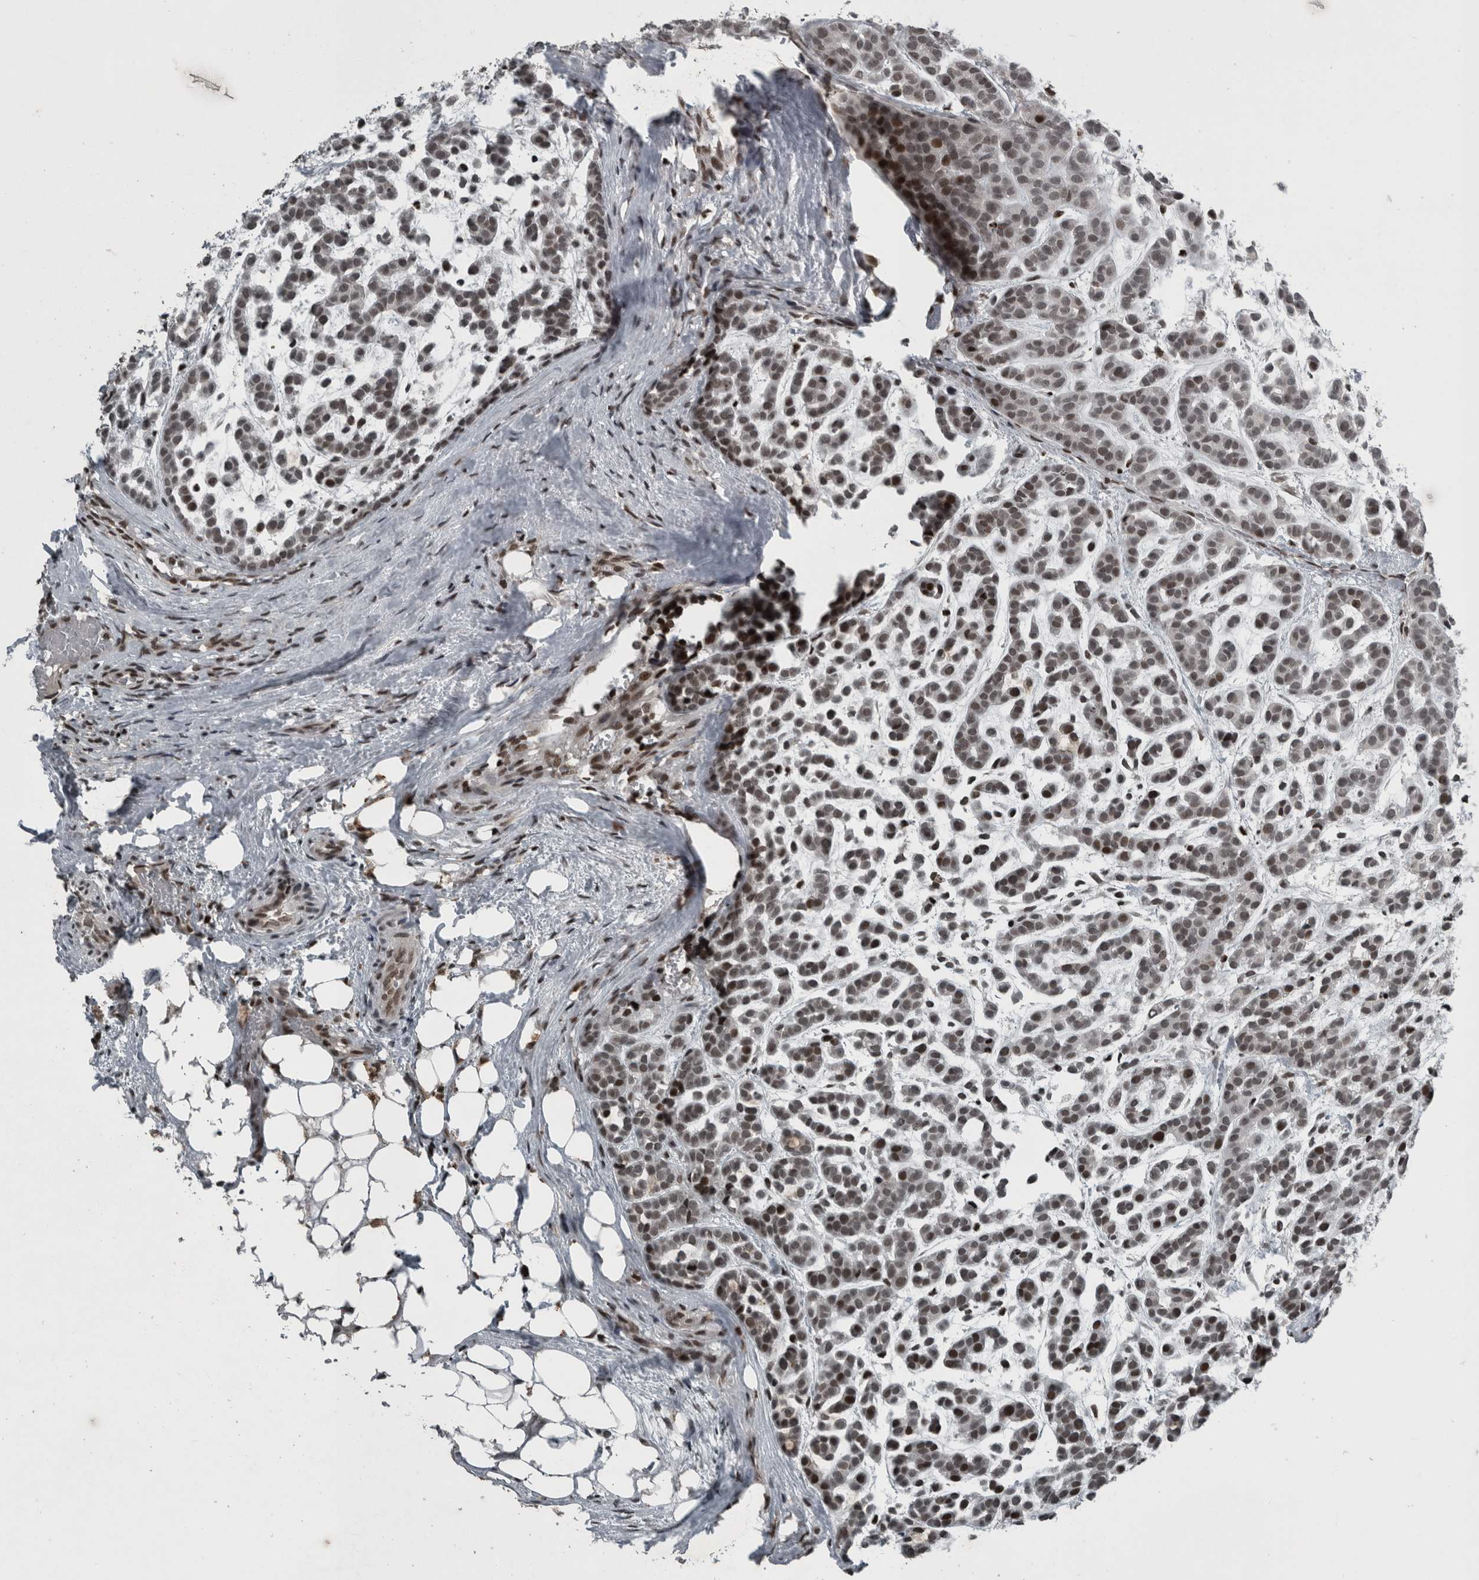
{"staining": {"intensity": "moderate", "quantity": ">75%", "location": "nuclear"}, "tissue": "head and neck cancer", "cell_type": "Tumor cells", "image_type": "cancer", "snomed": [{"axis": "morphology", "description": "Adenocarcinoma, NOS"}, {"axis": "morphology", "description": "Adenoma, NOS"}, {"axis": "topography", "description": "Head-Neck"}], "caption": "This photomicrograph displays head and neck adenoma stained with immunohistochemistry (IHC) to label a protein in brown. The nuclear of tumor cells show moderate positivity for the protein. Nuclei are counter-stained blue.", "gene": "UNC50", "patient": {"sex": "female", "age": 55}}